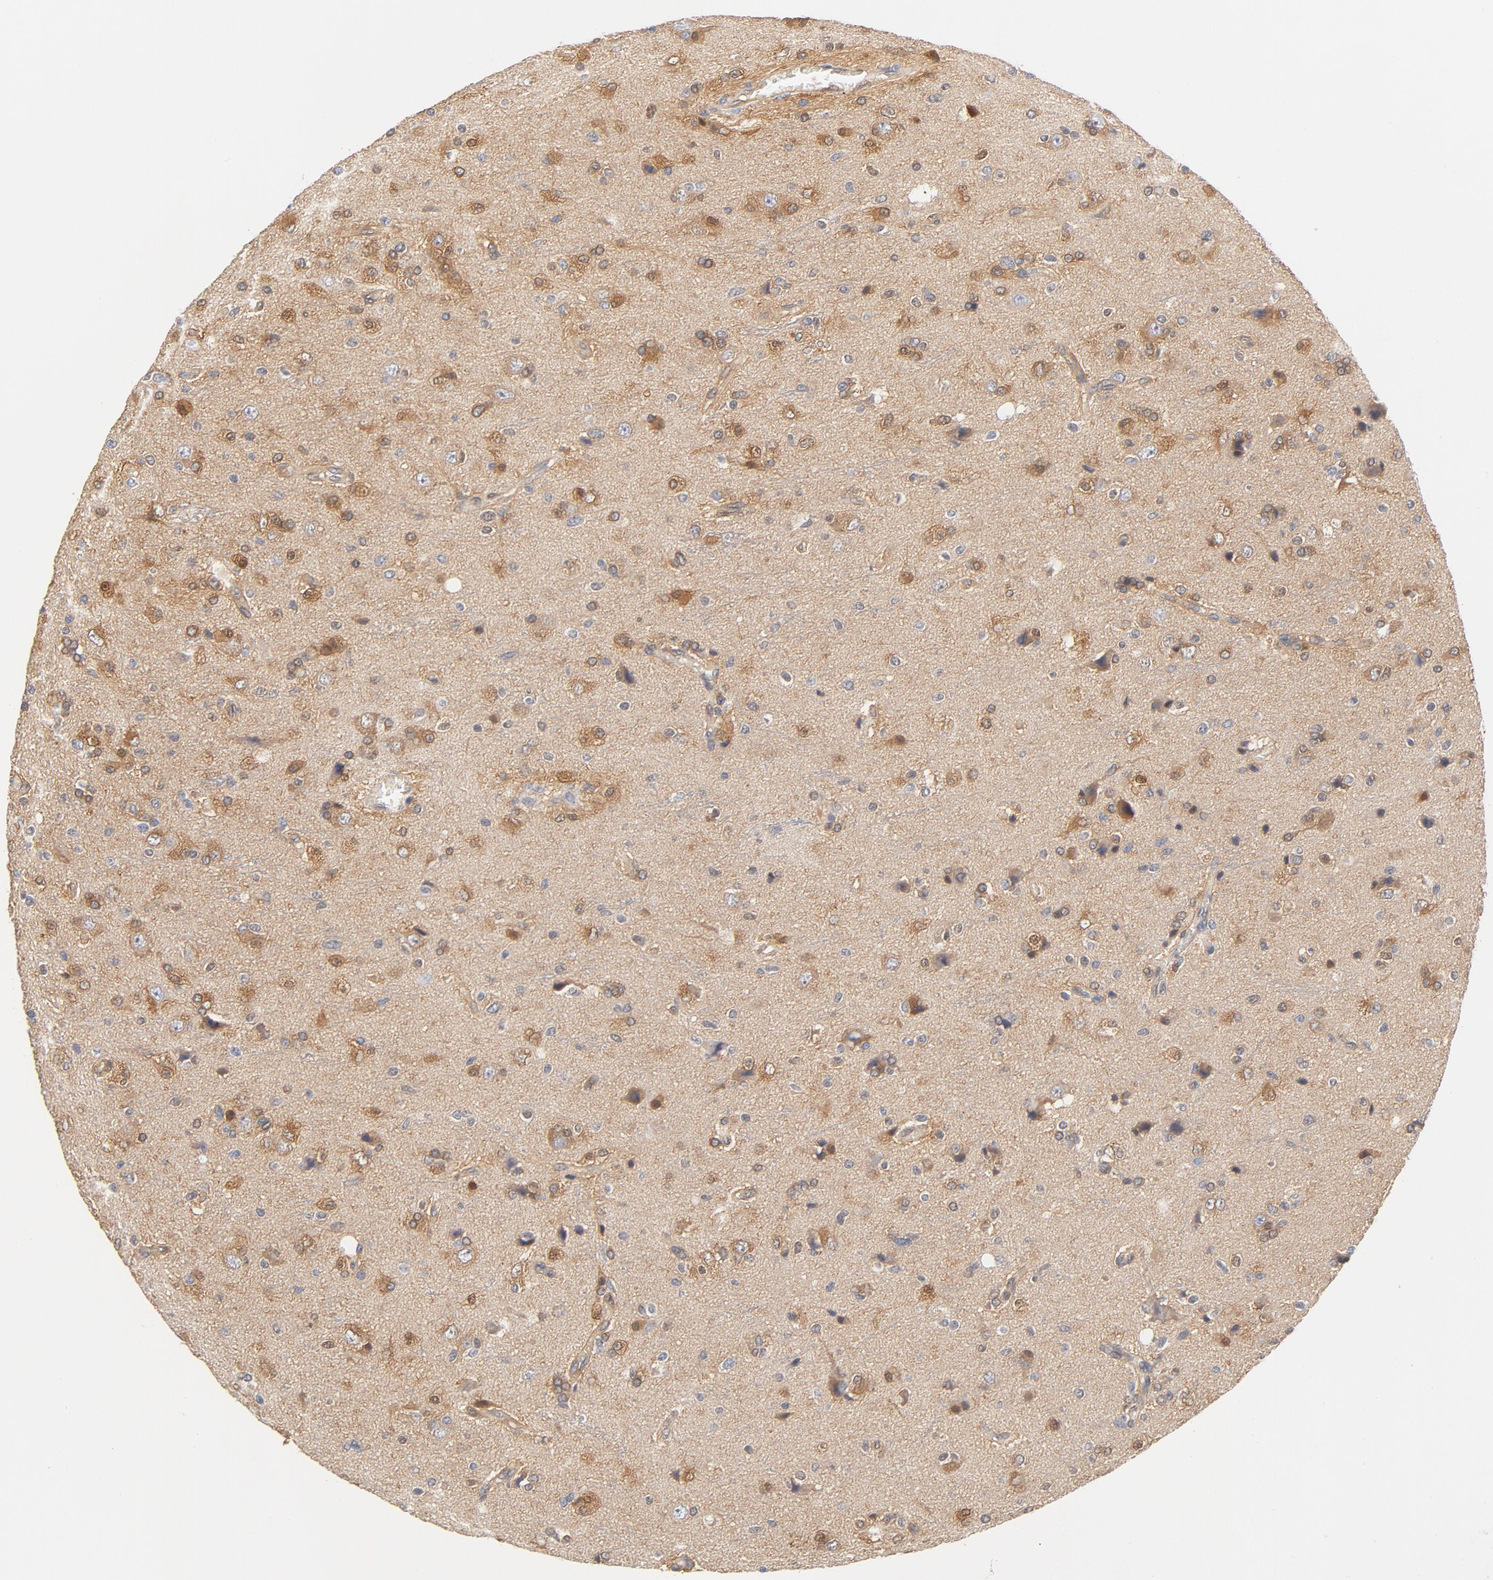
{"staining": {"intensity": "strong", "quantity": ">75%", "location": "cytoplasmic/membranous"}, "tissue": "glioma", "cell_type": "Tumor cells", "image_type": "cancer", "snomed": [{"axis": "morphology", "description": "Glioma, malignant, High grade"}, {"axis": "topography", "description": "Brain"}], "caption": "Protein expression analysis of human glioma reveals strong cytoplasmic/membranous positivity in approximately >75% of tumor cells.", "gene": "ASMTL", "patient": {"sex": "male", "age": 47}}